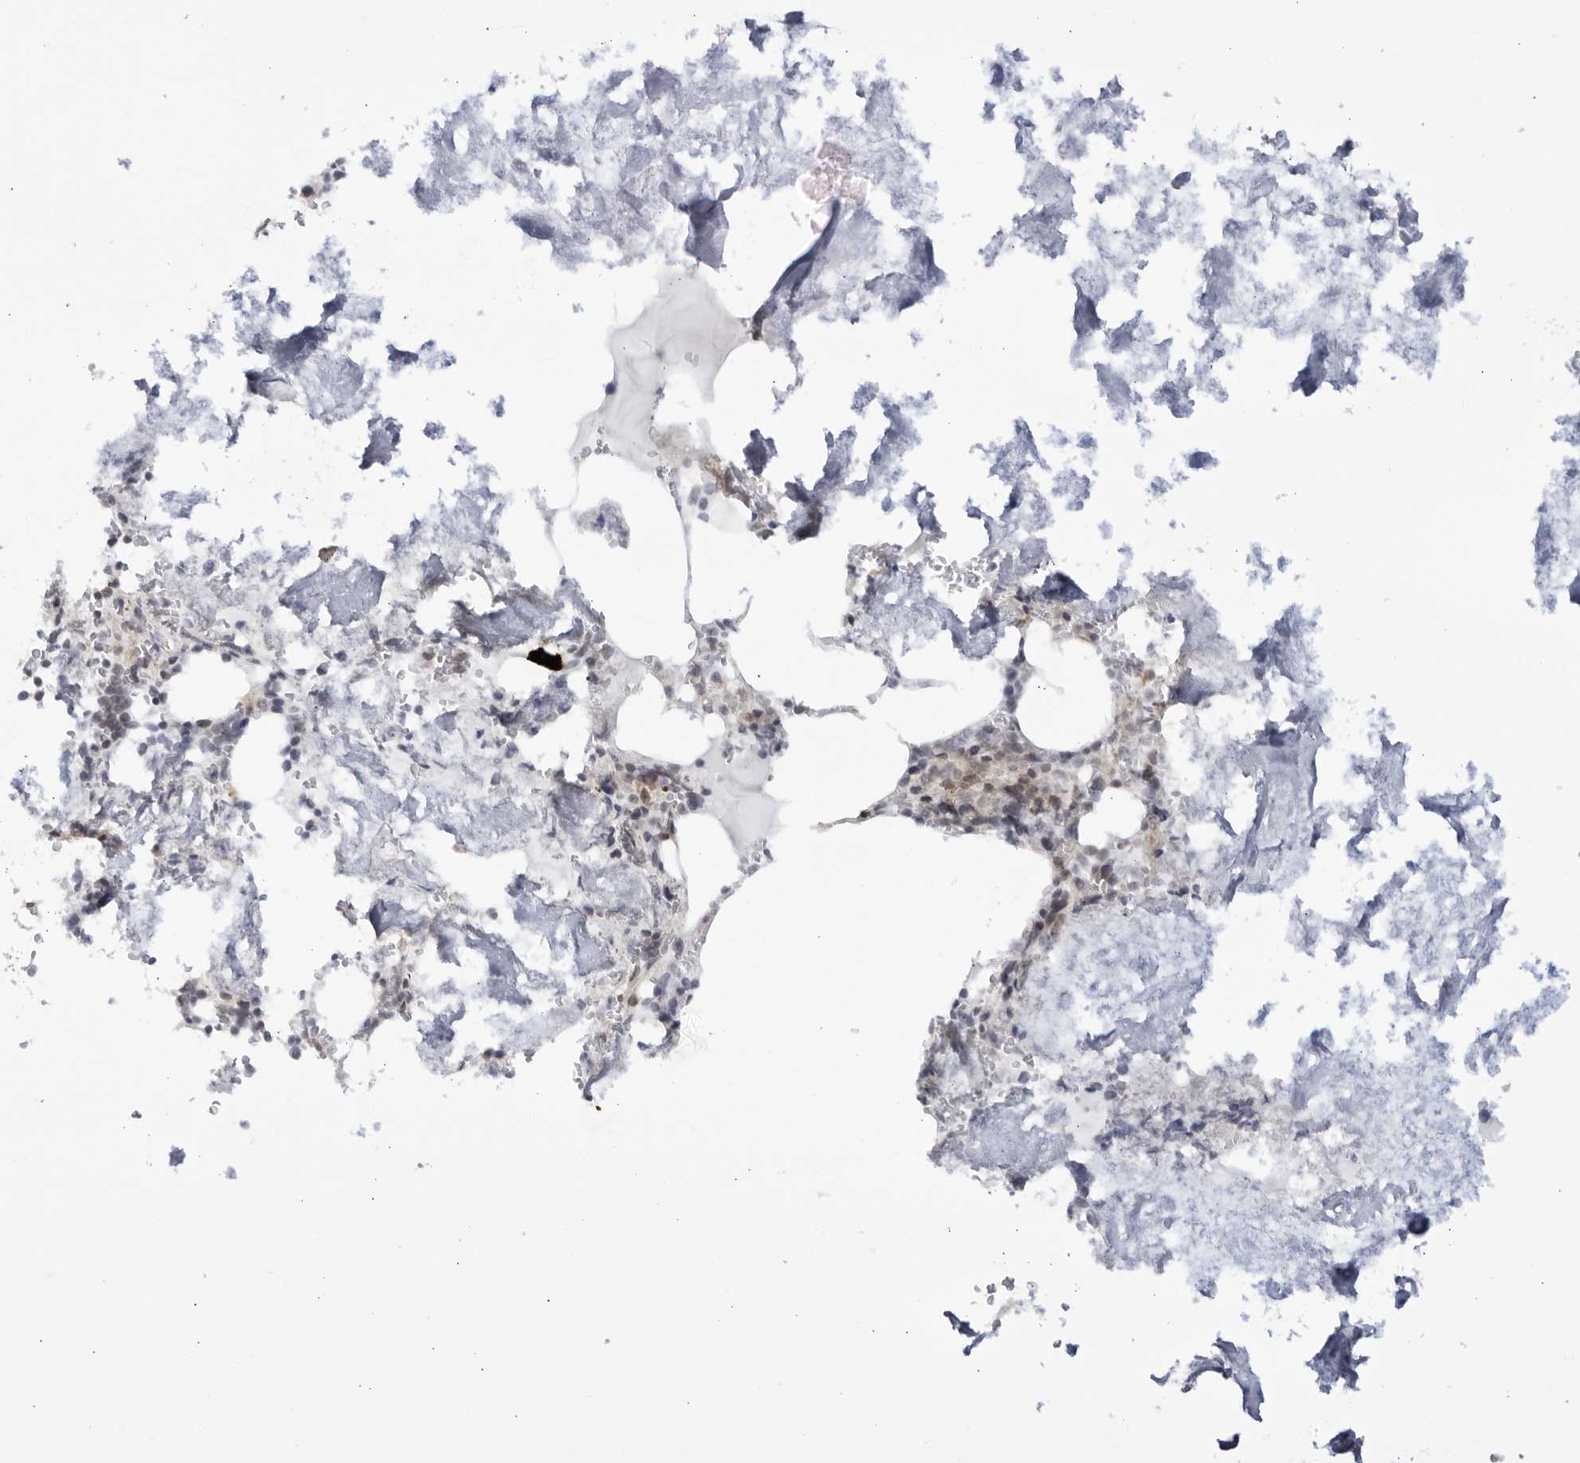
{"staining": {"intensity": "moderate", "quantity": "25%-75%", "location": "cytoplasmic/membranous"}, "tissue": "bone marrow", "cell_type": "Hematopoietic cells", "image_type": "normal", "snomed": [{"axis": "morphology", "description": "Normal tissue, NOS"}, {"axis": "topography", "description": "Bone marrow"}], "caption": "Protein expression analysis of normal bone marrow demonstrates moderate cytoplasmic/membranous expression in about 25%-75% of hematopoietic cells.", "gene": "CNBD1", "patient": {"sex": "male", "age": 70}}